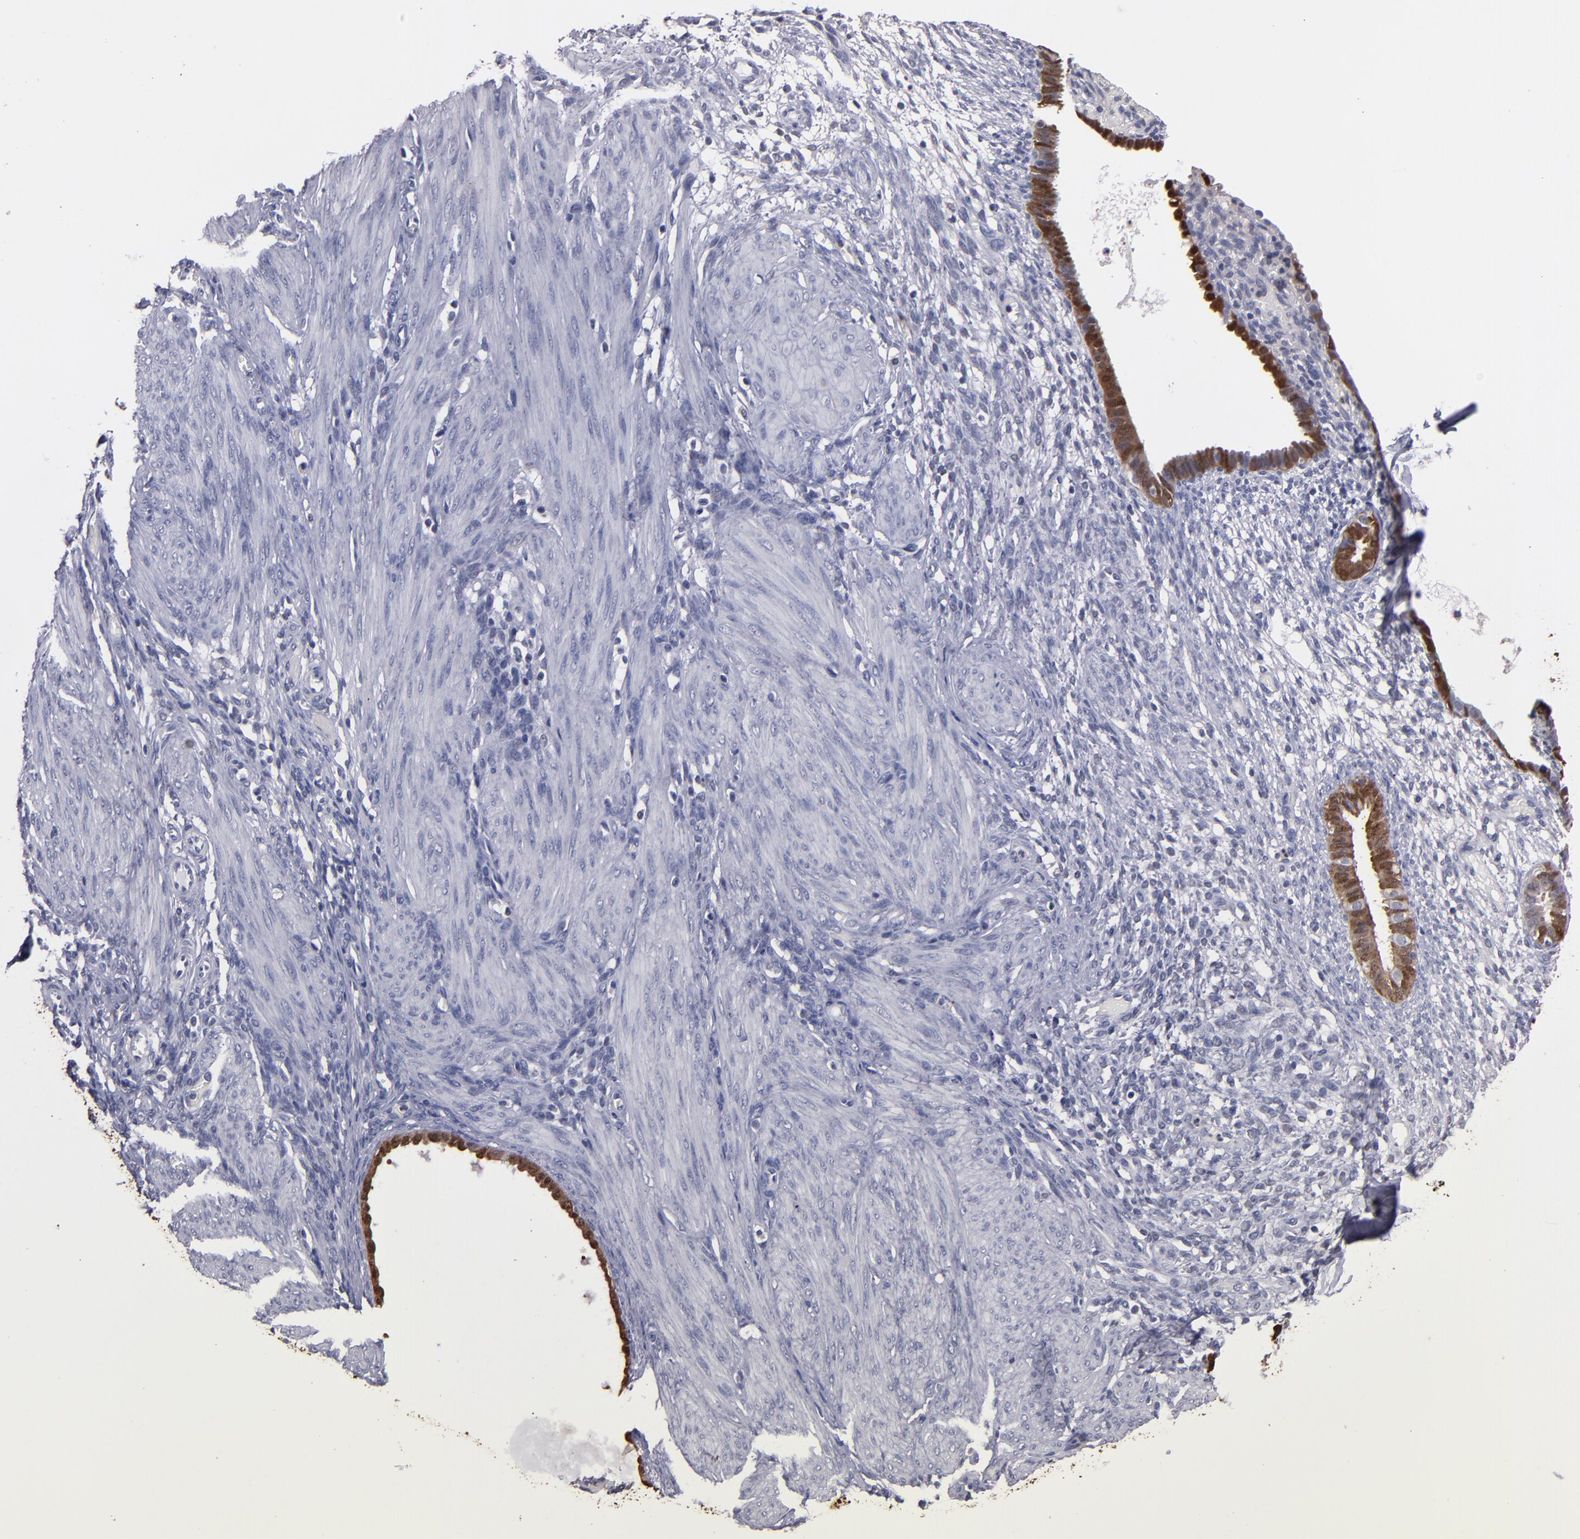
{"staining": {"intensity": "negative", "quantity": "none", "location": "none"}, "tissue": "endometrium", "cell_type": "Cells in endometrial stroma", "image_type": "normal", "snomed": [{"axis": "morphology", "description": "Normal tissue, NOS"}, {"axis": "topography", "description": "Endometrium"}], "caption": "This image is of benign endometrium stained with immunohistochemistry to label a protein in brown with the nuclei are counter-stained blue. There is no expression in cells in endometrial stroma.", "gene": "S100A1", "patient": {"sex": "female", "age": 72}}